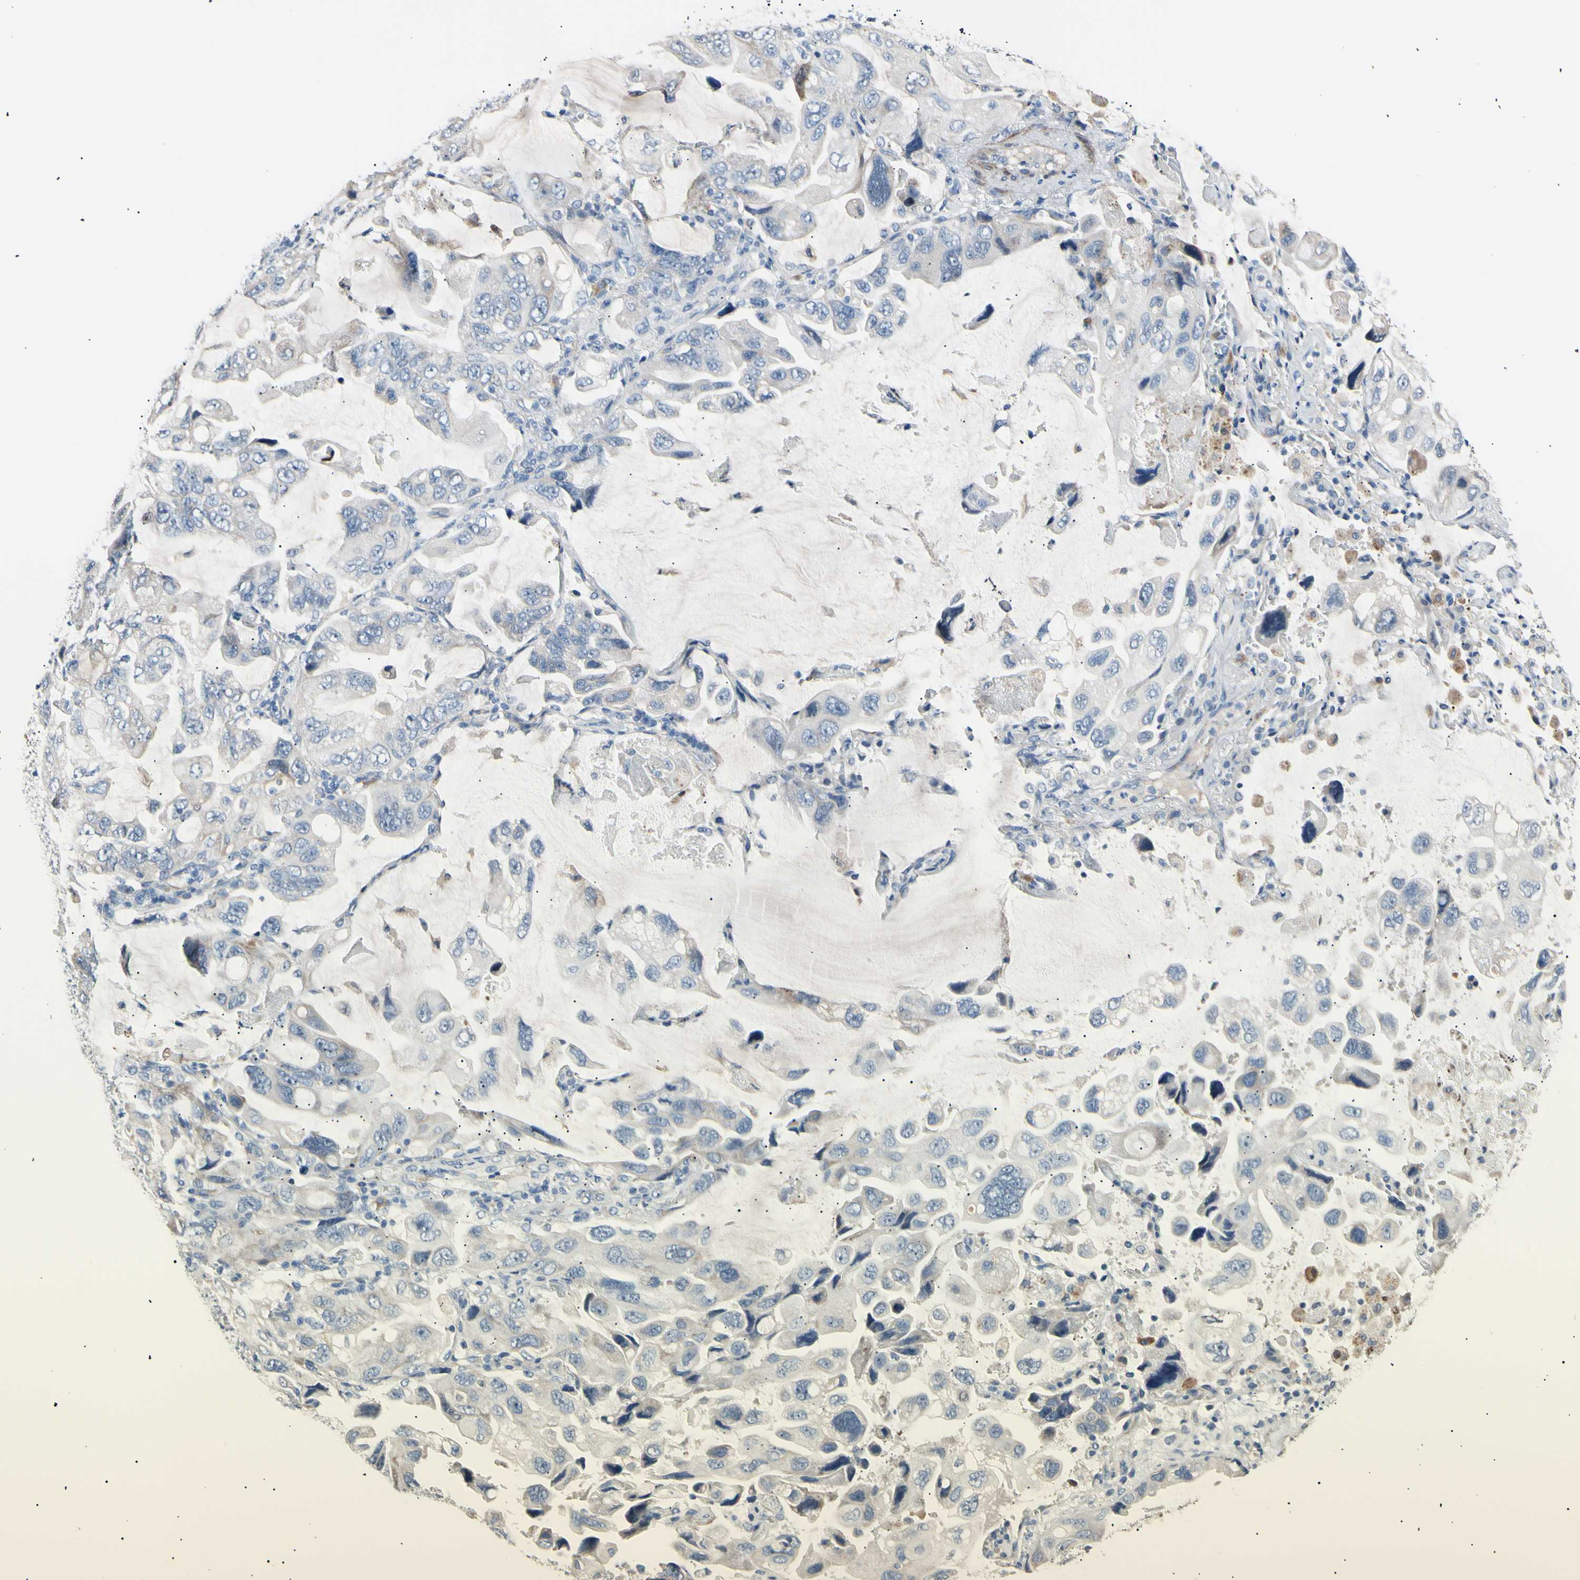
{"staining": {"intensity": "negative", "quantity": "none", "location": "none"}, "tissue": "lung cancer", "cell_type": "Tumor cells", "image_type": "cancer", "snomed": [{"axis": "morphology", "description": "Squamous cell carcinoma, NOS"}, {"axis": "topography", "description": "Lung"}], "caption": "This is an immunohistochemistry image of lung squamous cell carcinoma. There is no expression in tumor cells.", "gene": "LDLR", "patient": {"sex": "female", "age": 73}}